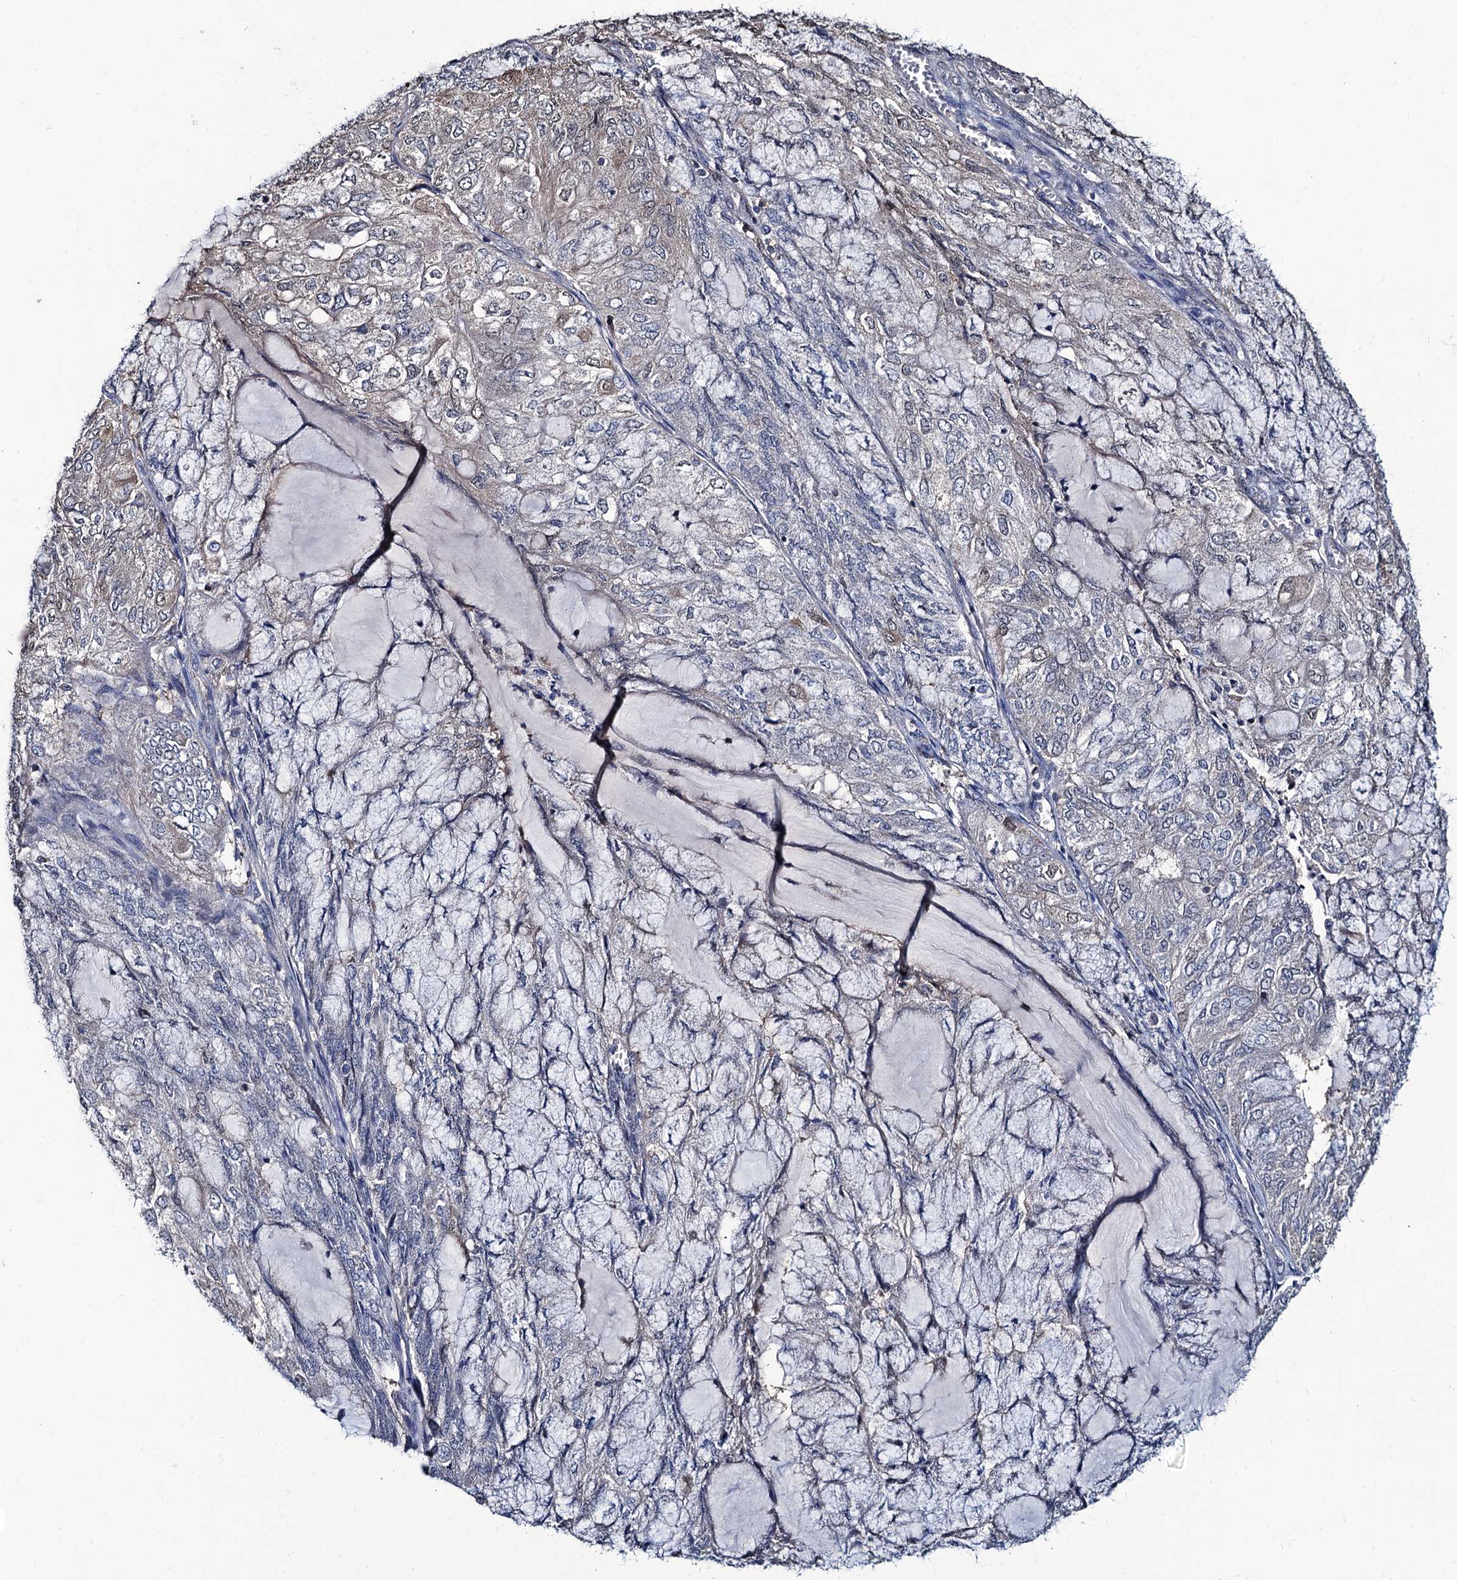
{"staining": {"intensity": "weak", "quantity": "<25%", "location": "cytoplasmic/membranous"}, "tissue": "endometrial cancer", "cell_type": "Tumor cells", "image_type": "cancer", "snomed": [{"axis": "morphology", "description": "Adenocarcinoma, NOS"}, {"axis": "topography", "description": "Endometrium"}], "caption": "Image shows no significant protein positivity in tumor cells of endometrial adenocarcinoma. (Stains: DAB (3,3'-diaminobenzidine) immunohistochemistry with hematoxylin counter stain, Microscopy: brightfield microscopy at high magnification).", "gene": "RTKN2", "patient": {"sex": "female", "age": 81}}